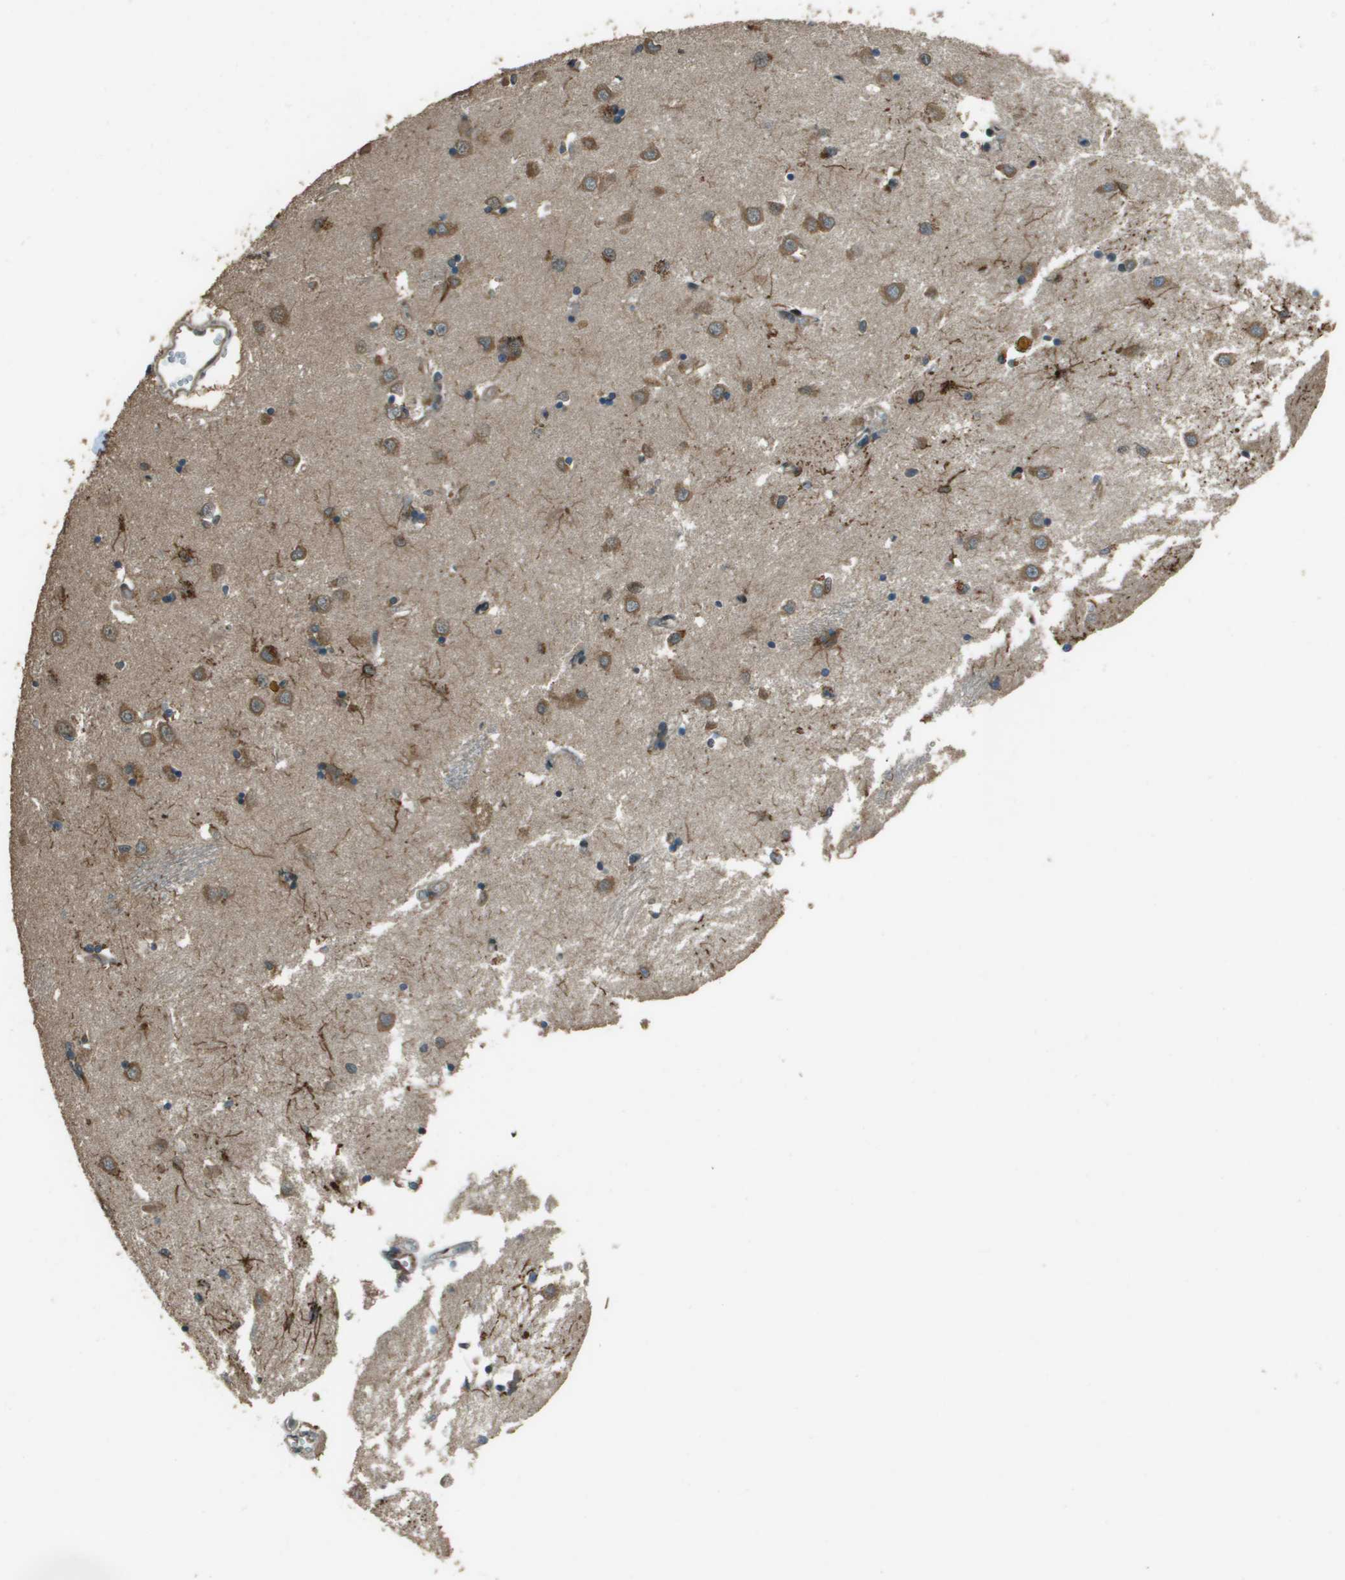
{"staining": {"intensity": "moderate", "quantity": "<25%", "location": "cytoplasmic/membranous"}, "tissue": "caudate", "cell_type": "Glial cells", "image_type": "normal", "snomed": [{"axis": "morphology", "description": "Normal tissue, NOS"}, {"axis": "topography", "description": "Lateral ventricle wall"}], "caption": "Moderate cytoplasmic/membranous protein staining is identified in about <25% of glial cells in caudate.", "gene": "SDC3", "patient": {"sex": "female", "age": 19}}